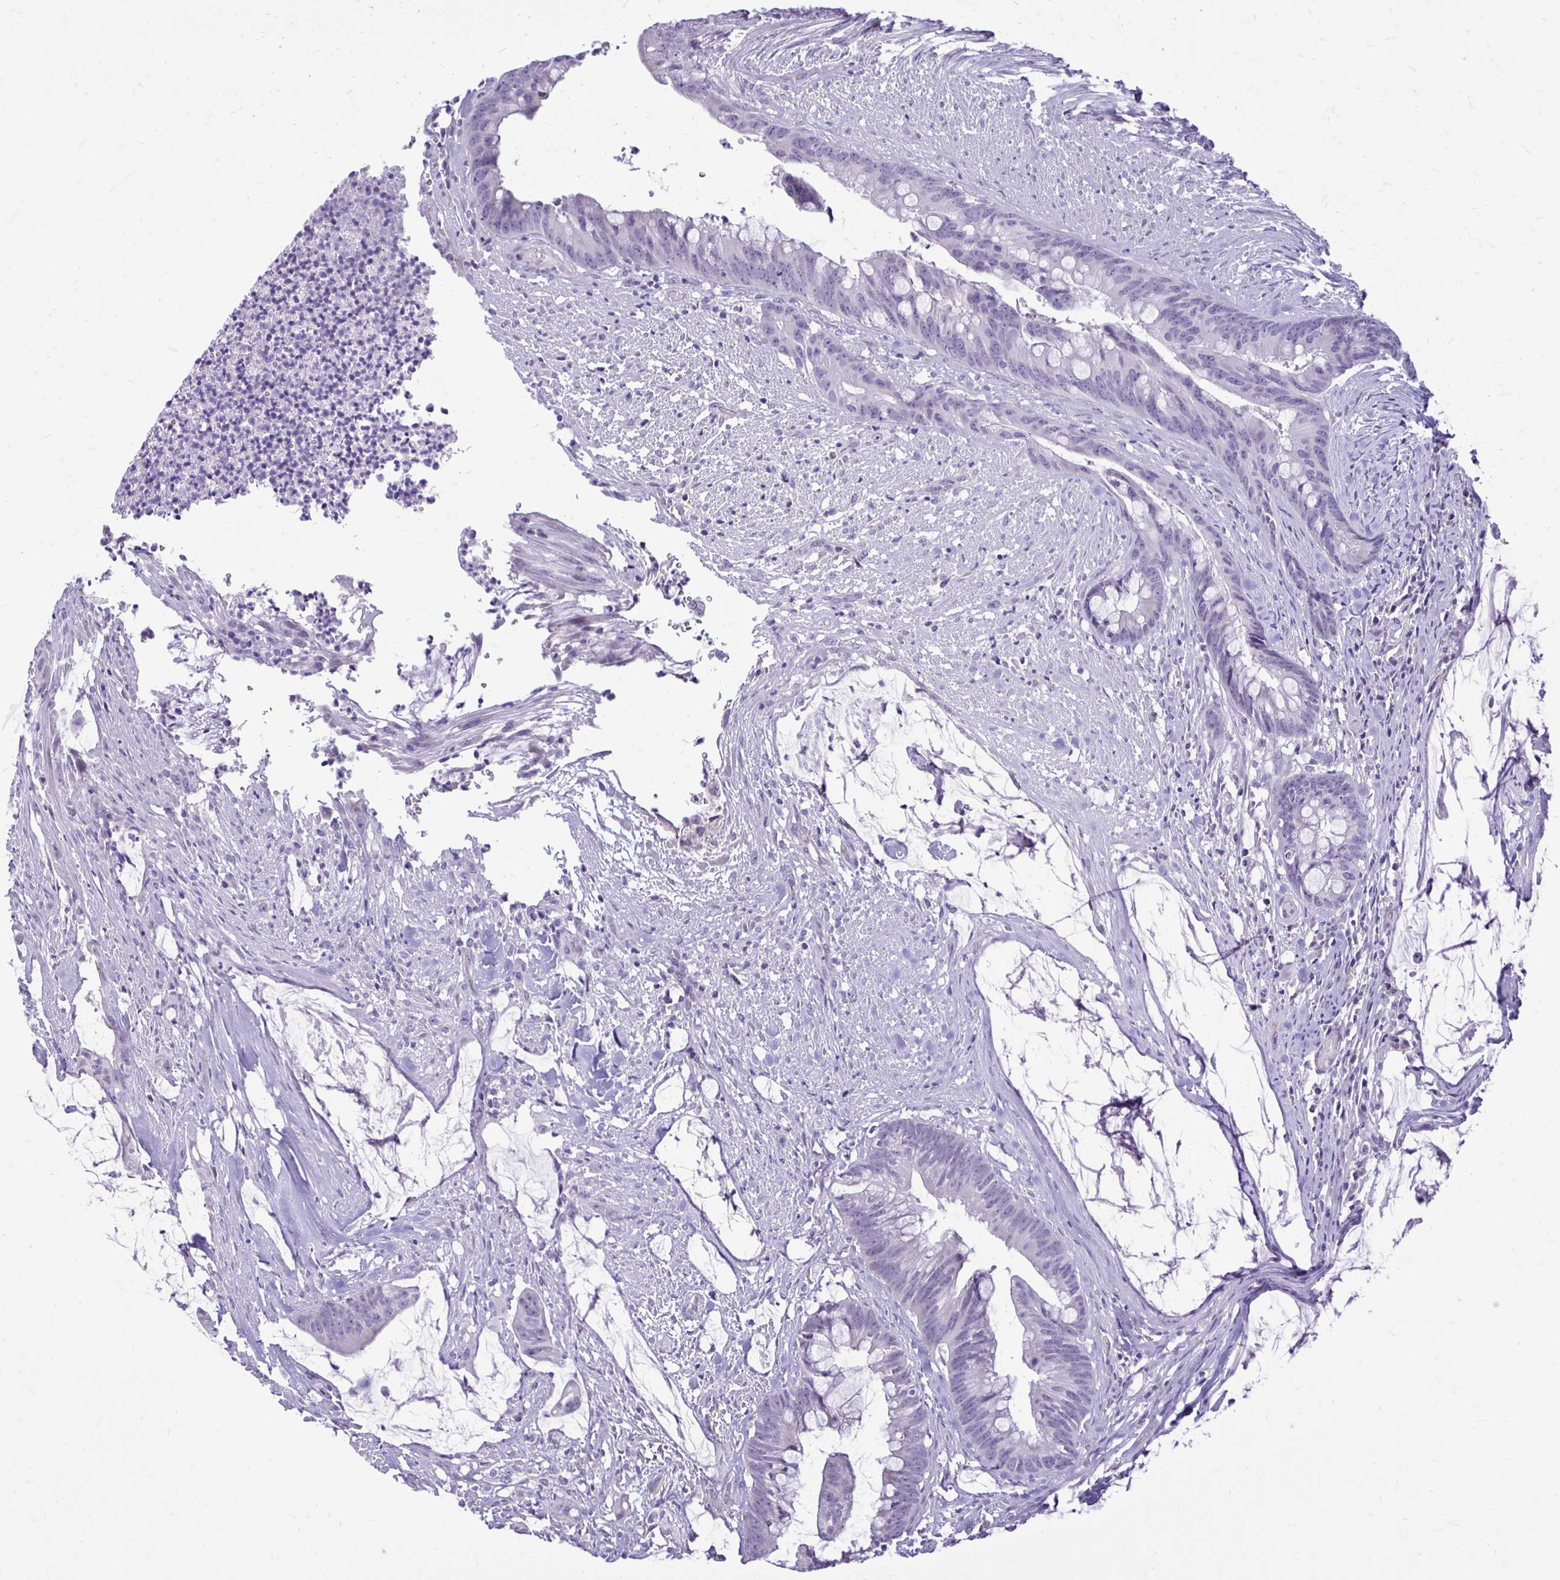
{"staining": {"intensity": "negative", "quantity": "none", "location": "none"}, "tissue": "colorectal cancer", "cell_type": "Tumor cells", "image_type": "cancer", "snomed": [{"axis": "morphology", "description": "Adenocarcinoma, NOS"}, {"axis": "topography", "description": "Colon"}], "caption": "Immunohistochemistry (IHC) micrograph of colorectal cancer stained for a protein (brown), which demonstrates no staining in tumor cells.", "gene": "GAS2", "patient": {"sex": "male", "age": 62}}